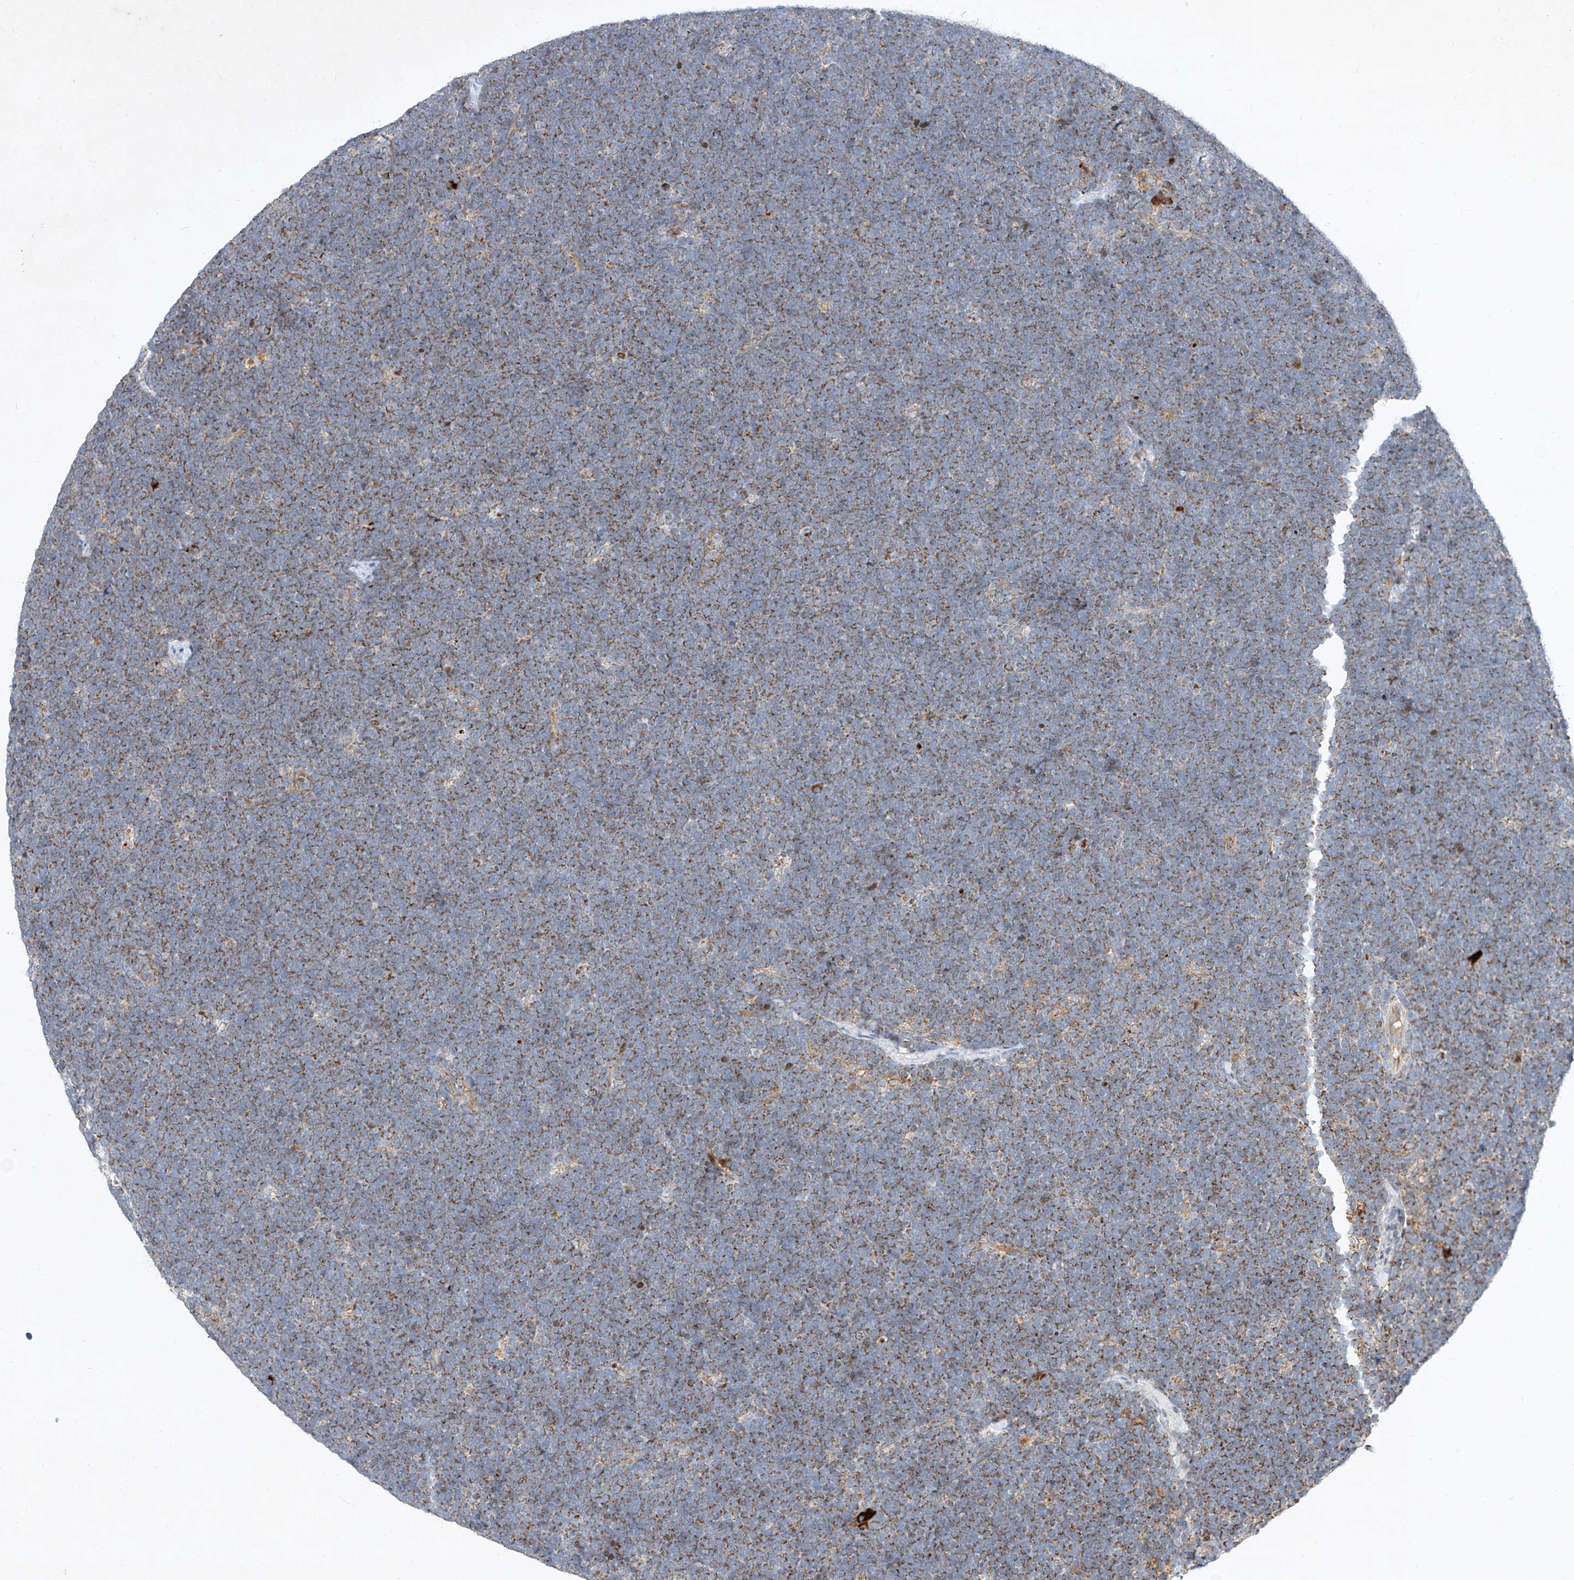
{"staining": {"intensity": "moderate", "quantity": ">75%", "location": "cytoplasmic/membranous"}, "tissue": "lymphoma", "cell_type": "Tumor cells", "image_type": "cancer", "snomed": [{"axis": "morphology", "description": "Malignant lymphoma, non-Hodgkin's type, High grade"}, {"axis": "topography", "description": "Lymph node"}], "caption": "The photomicrograph shows staining of high-grade malignant lymphoma, non-Hodgkin's type, revealing moderate cytoplasmic/membranous protein positivity (brown color) within tumor cells. The protein is shown in brown color, while the nuclei are stained blue.", "gene": "OSGEPL1", "patient": {"sex": "male", "age": 13}}